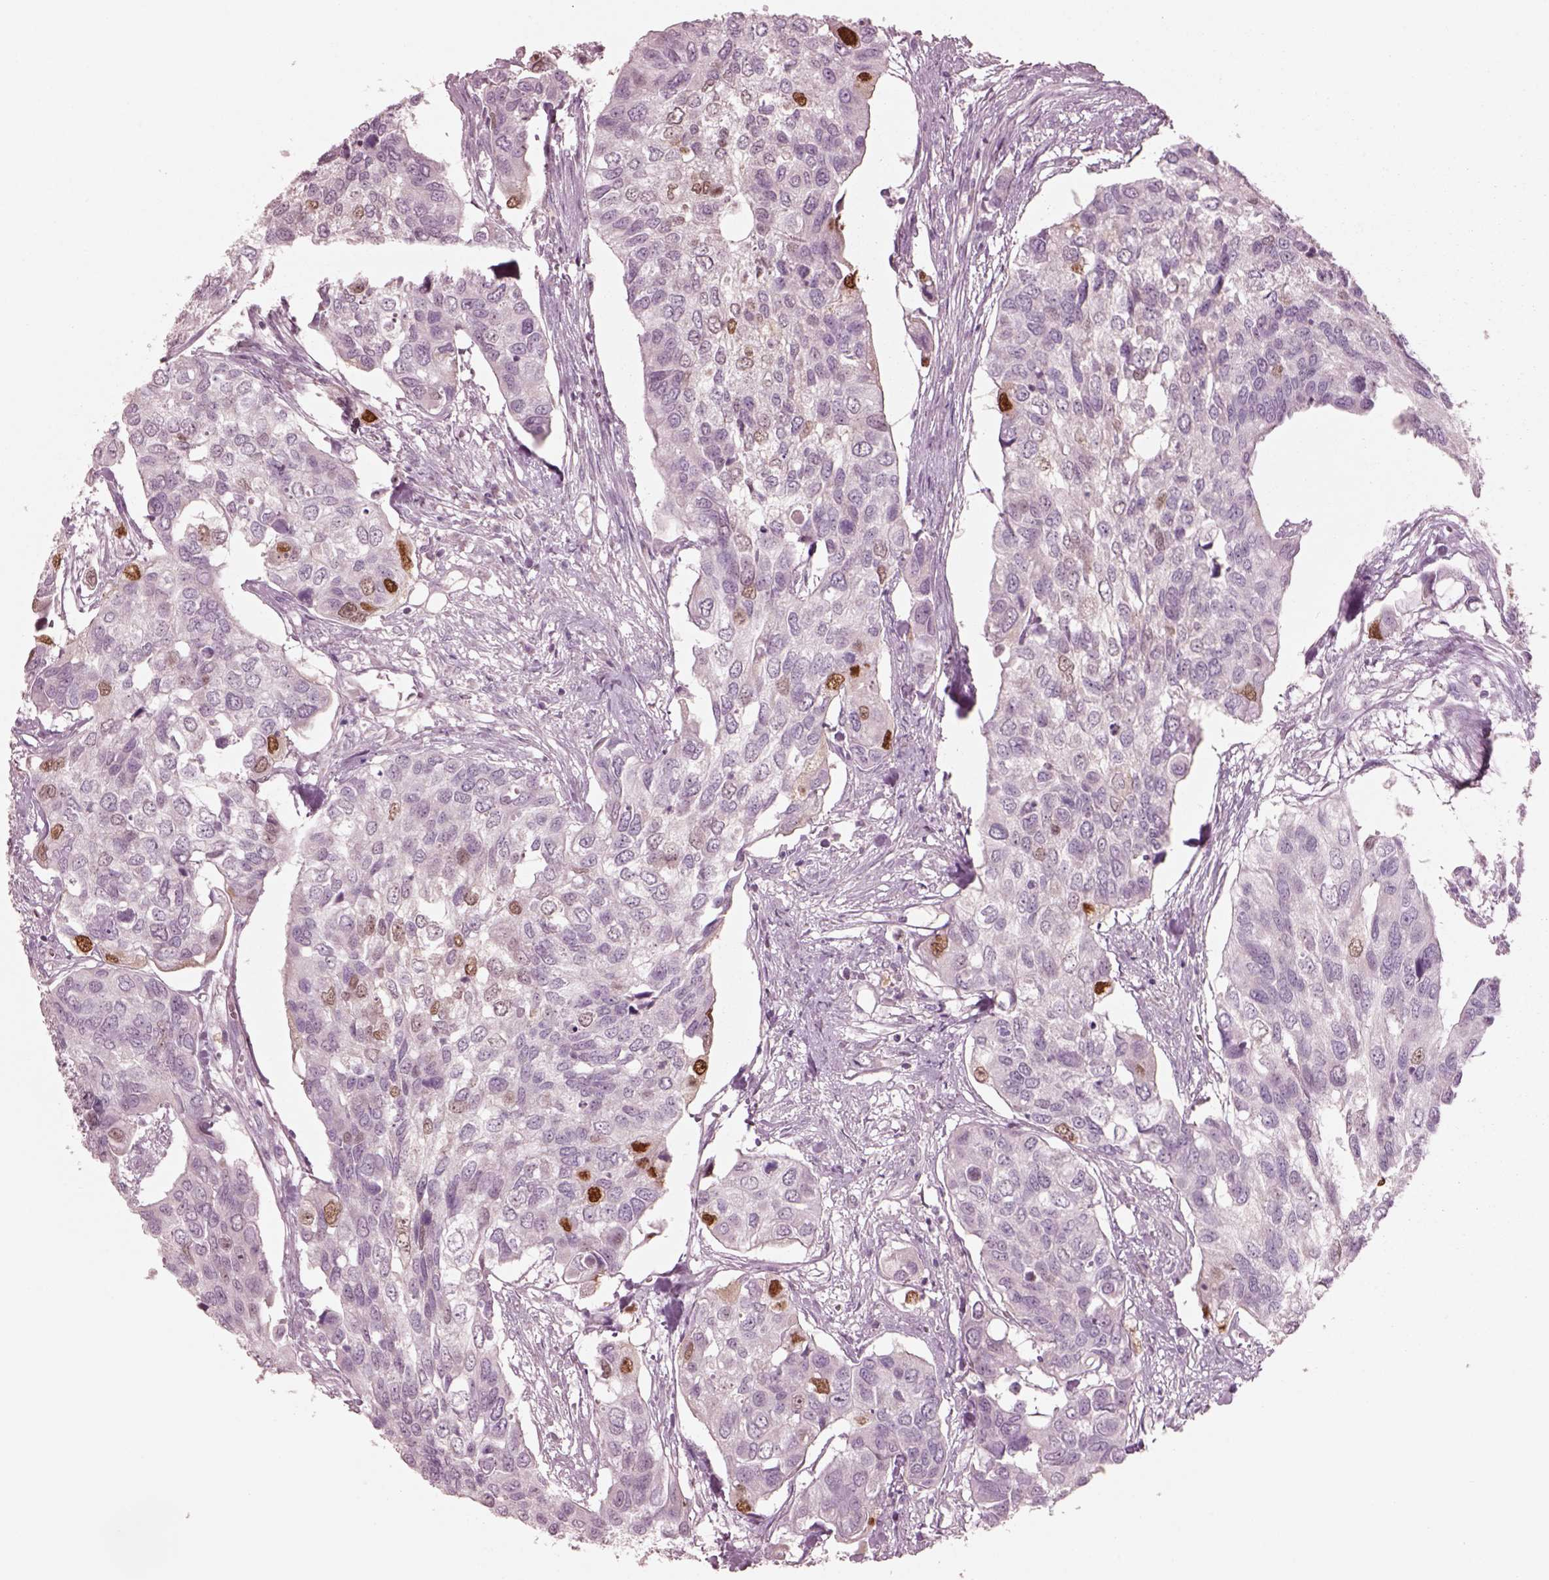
{"staining": {"intensity": "strong", "quantity": "<25%", "location": "nuclear"}, "tissue": "urothelial cancer", "cell_type": "Tumor cells", "image_type": "cancer", "snomed": [{"axis": "morphology", "description": "Urothelial carcinoma, High grade"}, {"axis": "topography", "description": "Urinary bladder"}], "caption": "Brown immunohistochemical staining in human urothelial carcinoma (high-grade) reveals strong nuclear positivity in about <25% of tumor cells.", "gene": "SOX9", "patient": {"sex": "male", "age": 60}}